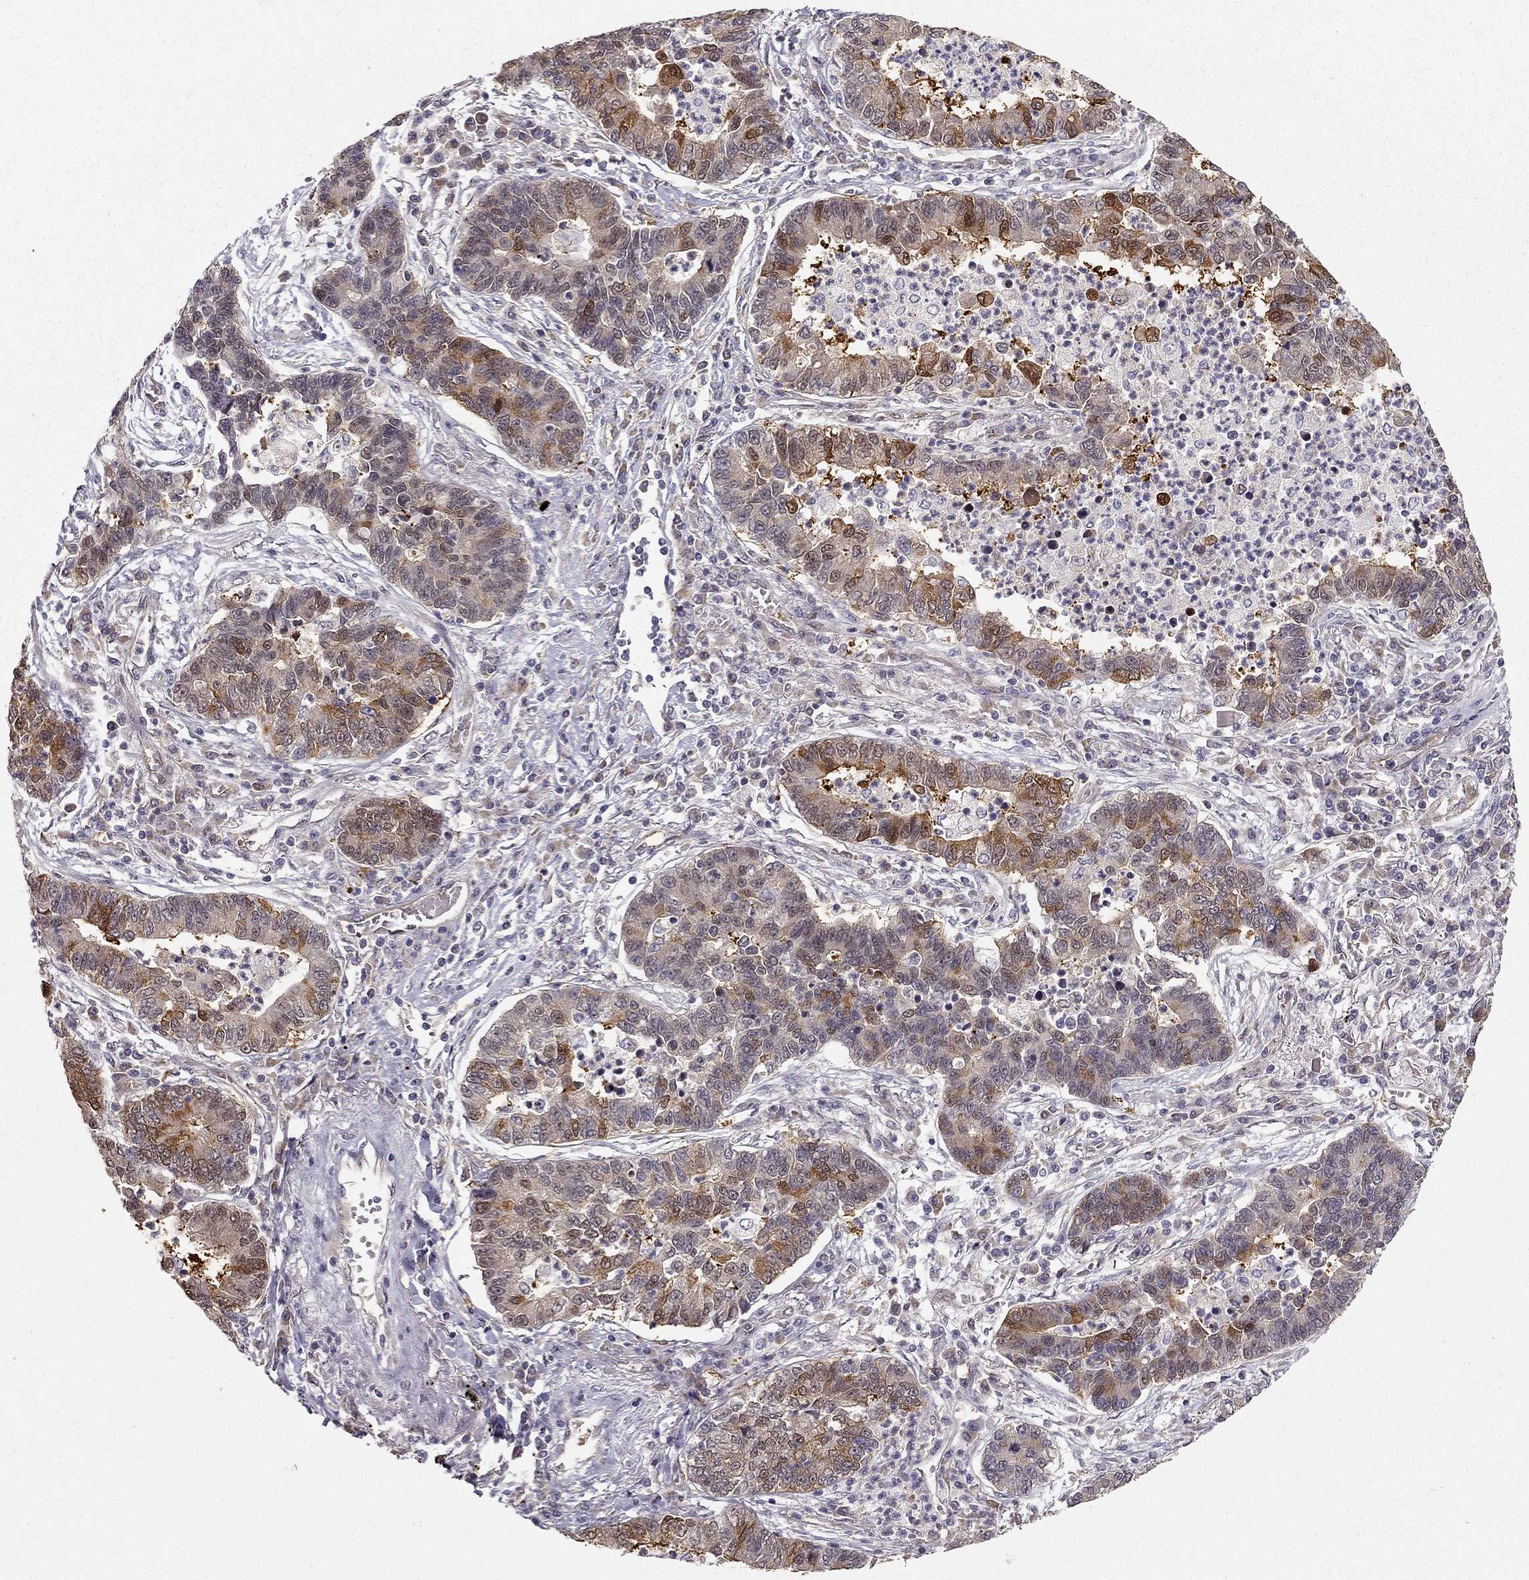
{"staining": {"intensity": "moderate", "quantity": "<25%", "location": "cytoplasmic/membranous"}, "tissue": "lung cancer", "cell_type": "Tumor cells", "image_type": "cancer", "snomed": [{"axis": "morphology", "description": "Adenocarcinoma, NOS"}, {"axis": "topography", "description": "Lung"}], "caption": "Immunohistochemistry (IHC) histopathology image of neoplastic tissue: human lung cancer (adenocarcinoma) stained using immunohistochemistry (IHC) shows low levels of moderate protein expression localized specifically in the cytoplasmic/membranous of tumor cells, appearing as a cytoplasmic/membranous brown color.", "gene": "NQO1", "patient": {"sex": "female", "age": 57}}